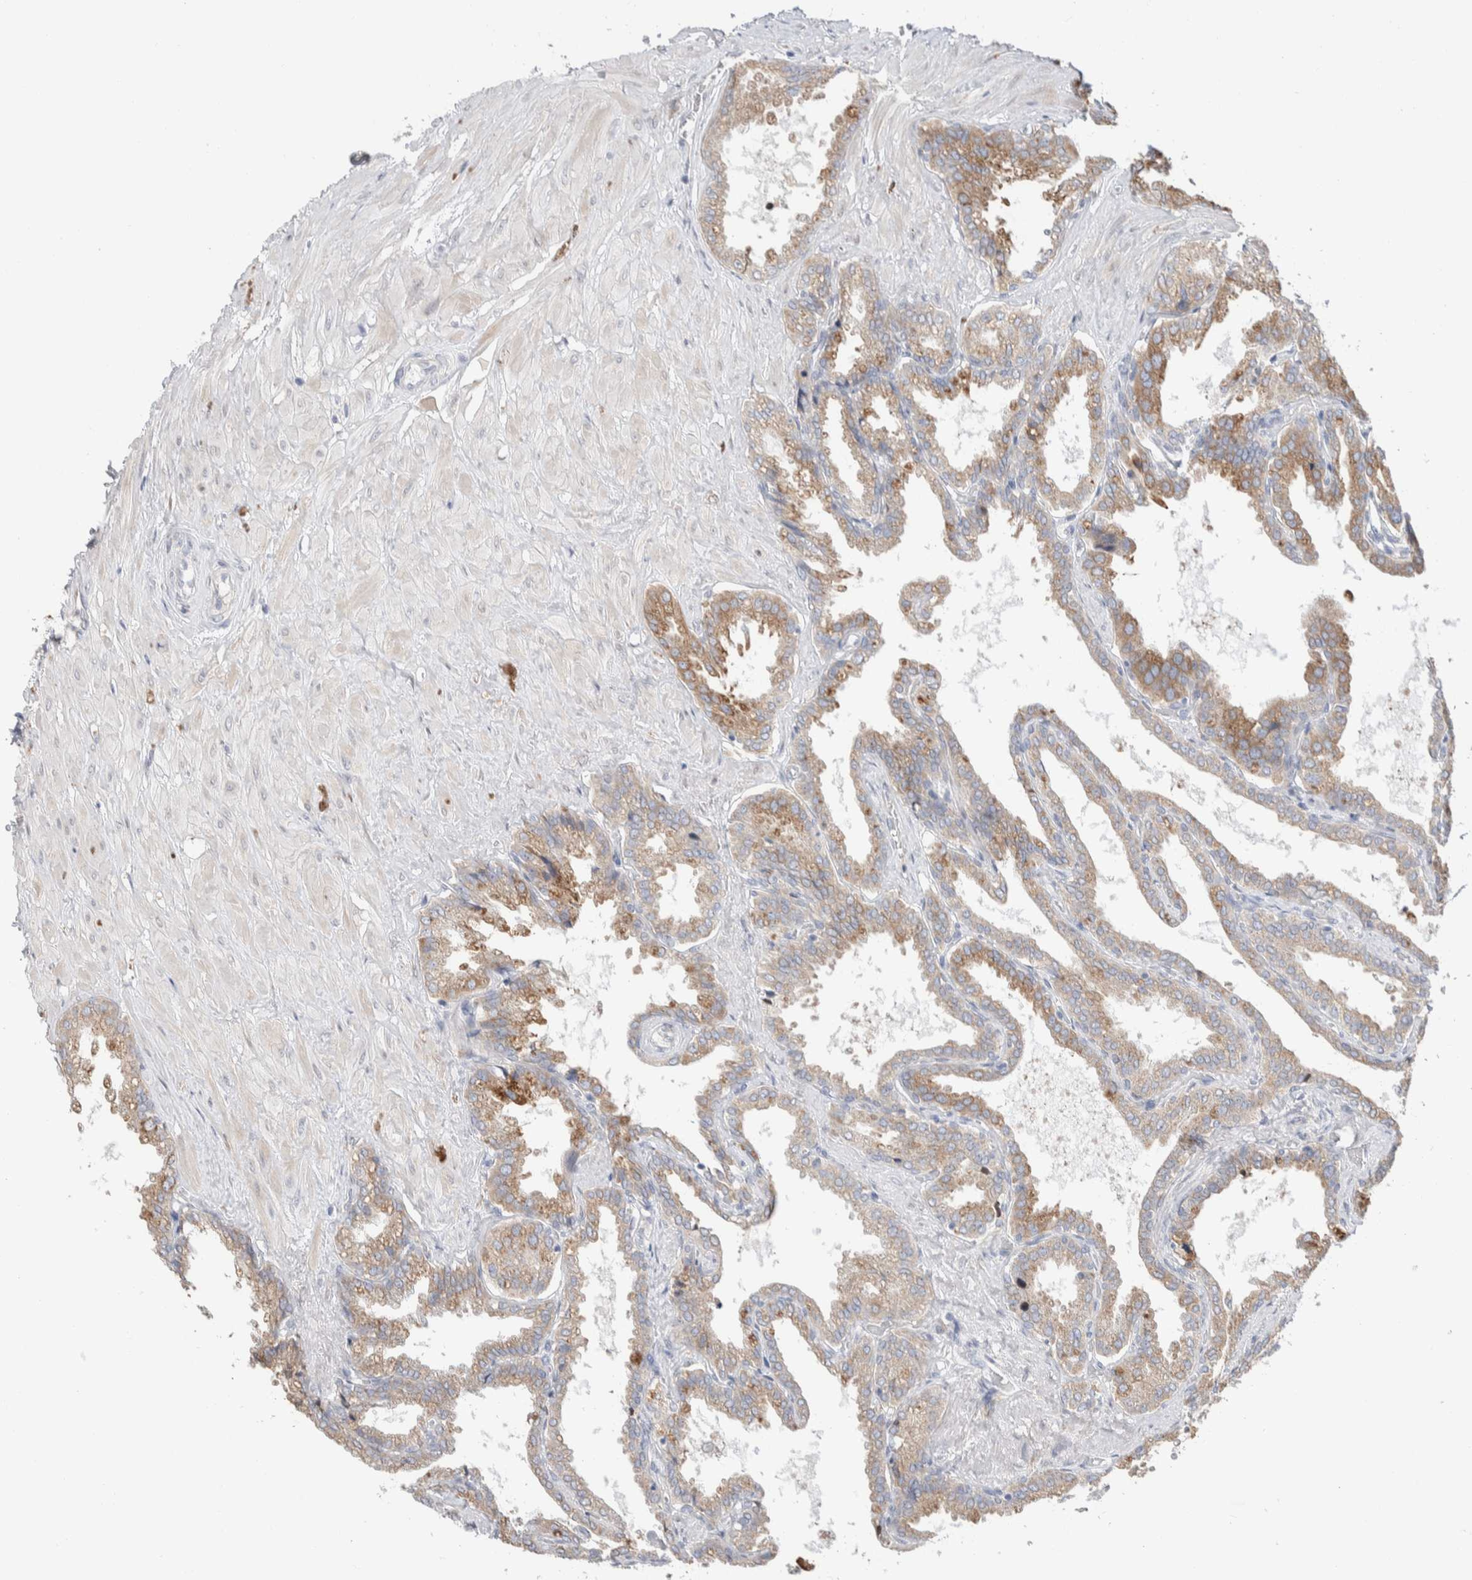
{"staining": {"intensity": "weak", "quantity": ">75%", "location": "cytoplasmic/membranous"}, "tissue": "seminal vesicle", "cell_type": "Glandular cells", "image_type": "normal", "snomed": [{"axis": "morphology", "description": "Normal tissue, NOS"}, {"axis": "topography", "description": "Seminal veicle"}], "caption": "Immunohistochemical staining of benign seminal vesicle demonstrates >75% levels of weak cytoplasmic/membranous protein expression in approximately >75% of glandular cells.", "gene": "RUSF1", "patient": {"sex": "male", "age": 46}}